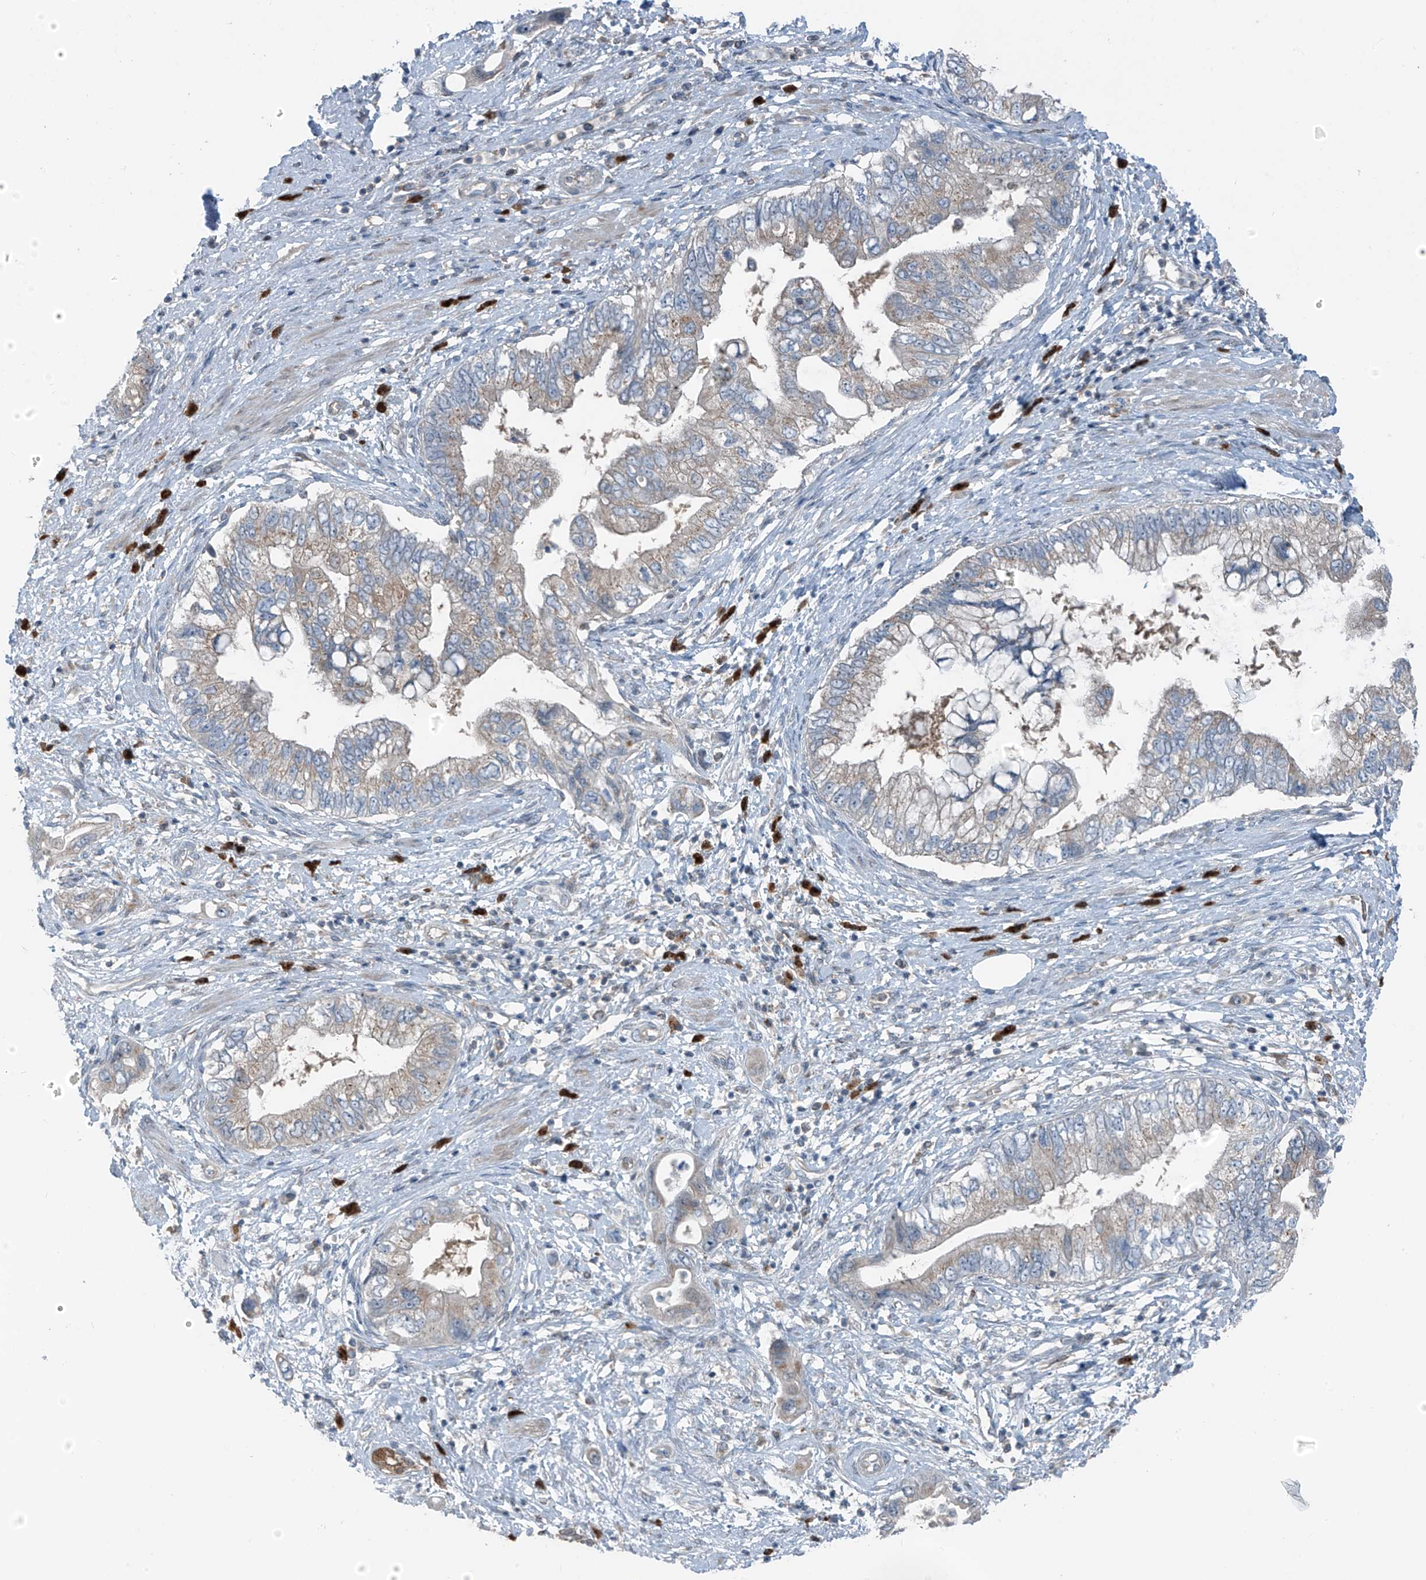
{"staining": {"intensity": "weak", "quantity": "25%-75%", "location": "cytoplasmic/membranous"}, "tissue": "pancreatic cancer", "cell_type": "Tumor cells", "image_type": "cancer", "snomed": [{"axis": "morphology", "description": "Adenocarcinoma, NOS"}, {"axis": "topography", "description": "Pancreas"}], "caption": "A brown stain highlights weak cytoplasmic/membranous expression of a protein in adenocarcinoma (pancreatic) tumor cells. (Stains: DAB (3,3'-diaminobenzidine) in brown, nuclei in blue, Microscopy: brightfield microscopy at high magnification).", "gene": "SLC12A6", "patient": {"sex": "female", "age": 73}}